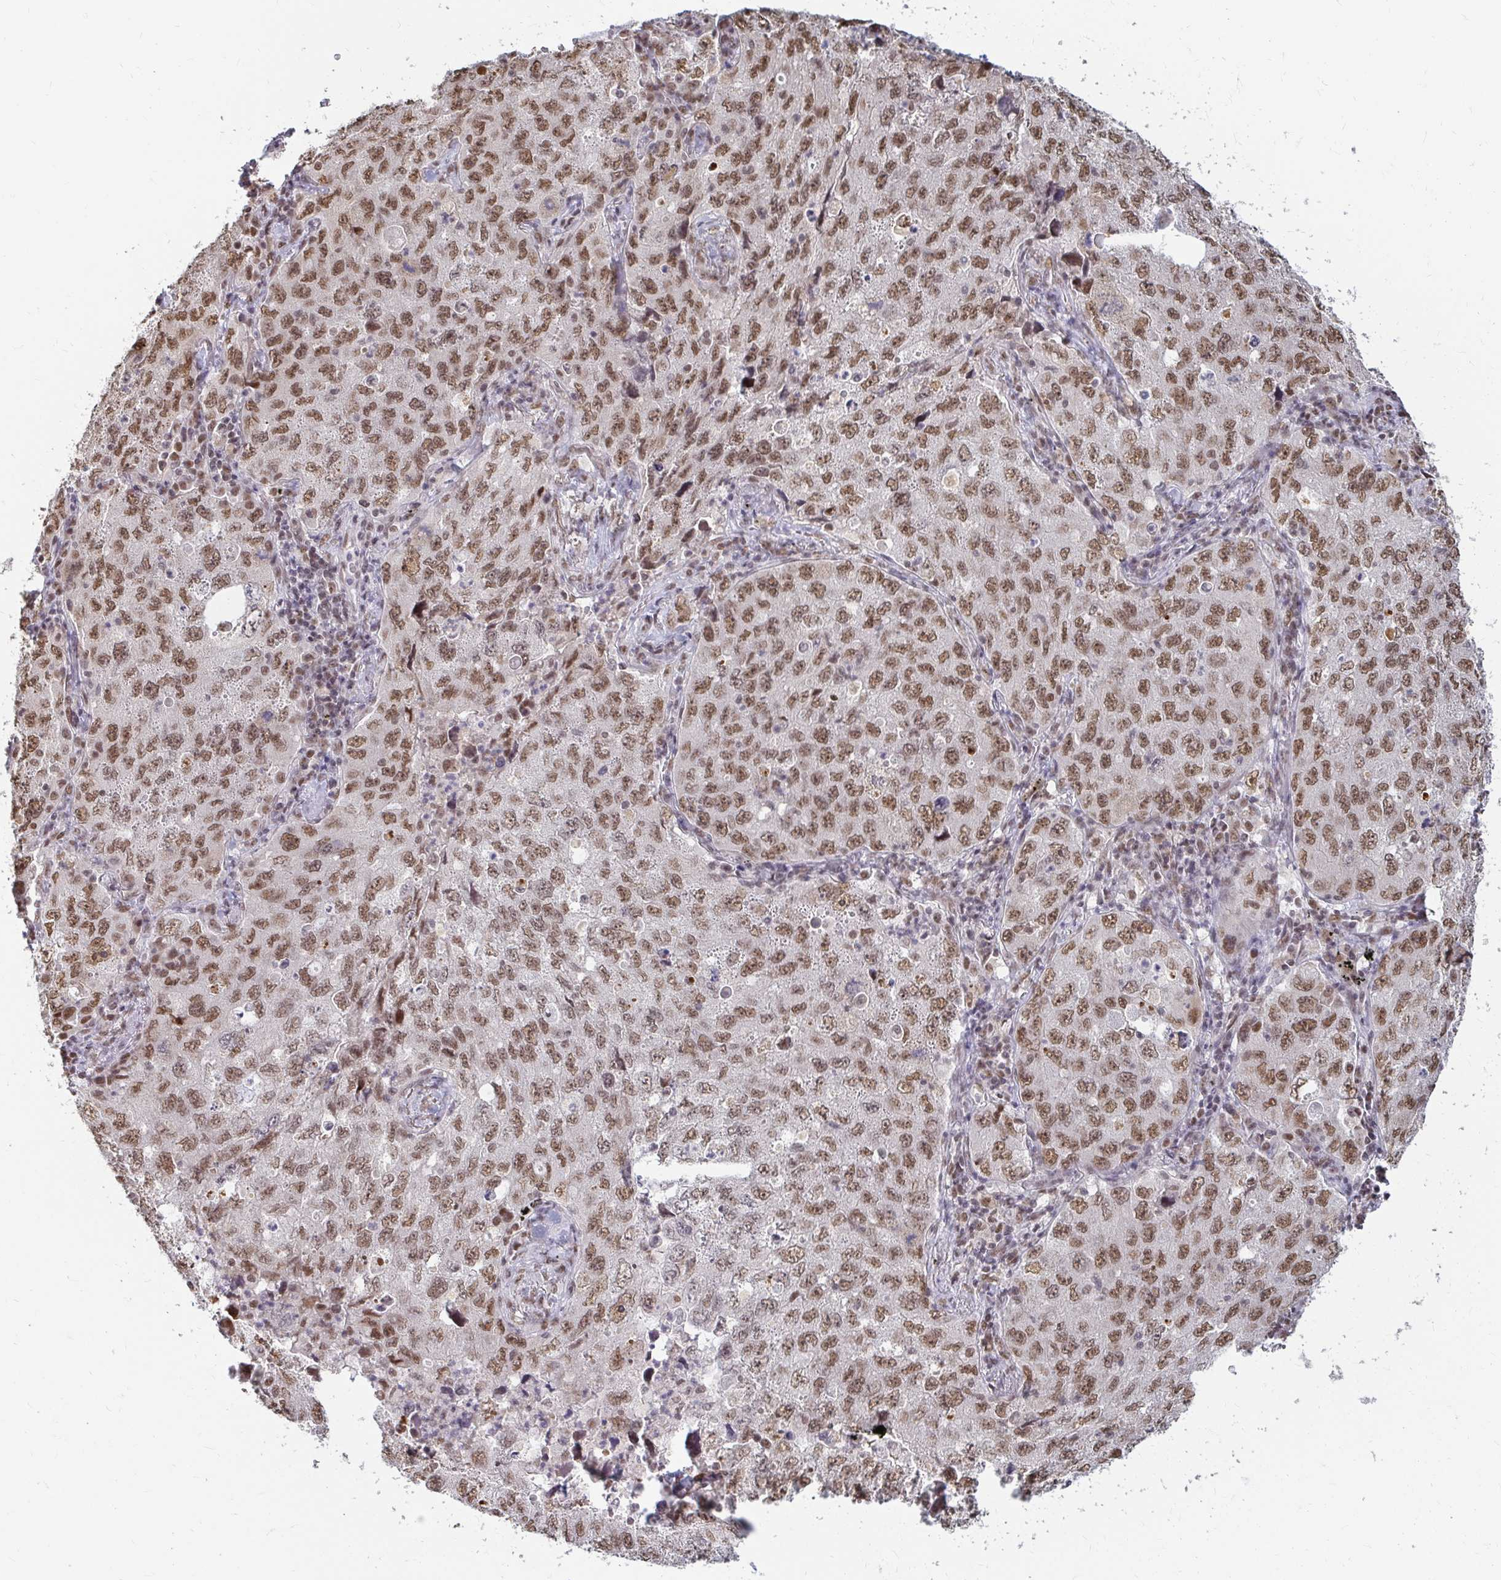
{"staining": {"intensity": "moderate", "quantity": ">75%", "location": "nuclear"}, "tissue": "lung cancer", "cell_type": "Tumor cells", "image_type": "cancer", "snomed": [{"axis": "morphology", "description": "Adenocarcinoma, NOS"}, {"axis": "topography", "description": "Lung"}], "caption": "Tumor cells display medium levels of moderate nuclear positivity in about >75% of cells in lung adenocarcinoma.", "gene": "HNRNPU", "patient": {"sex": "female", "age": 57}}